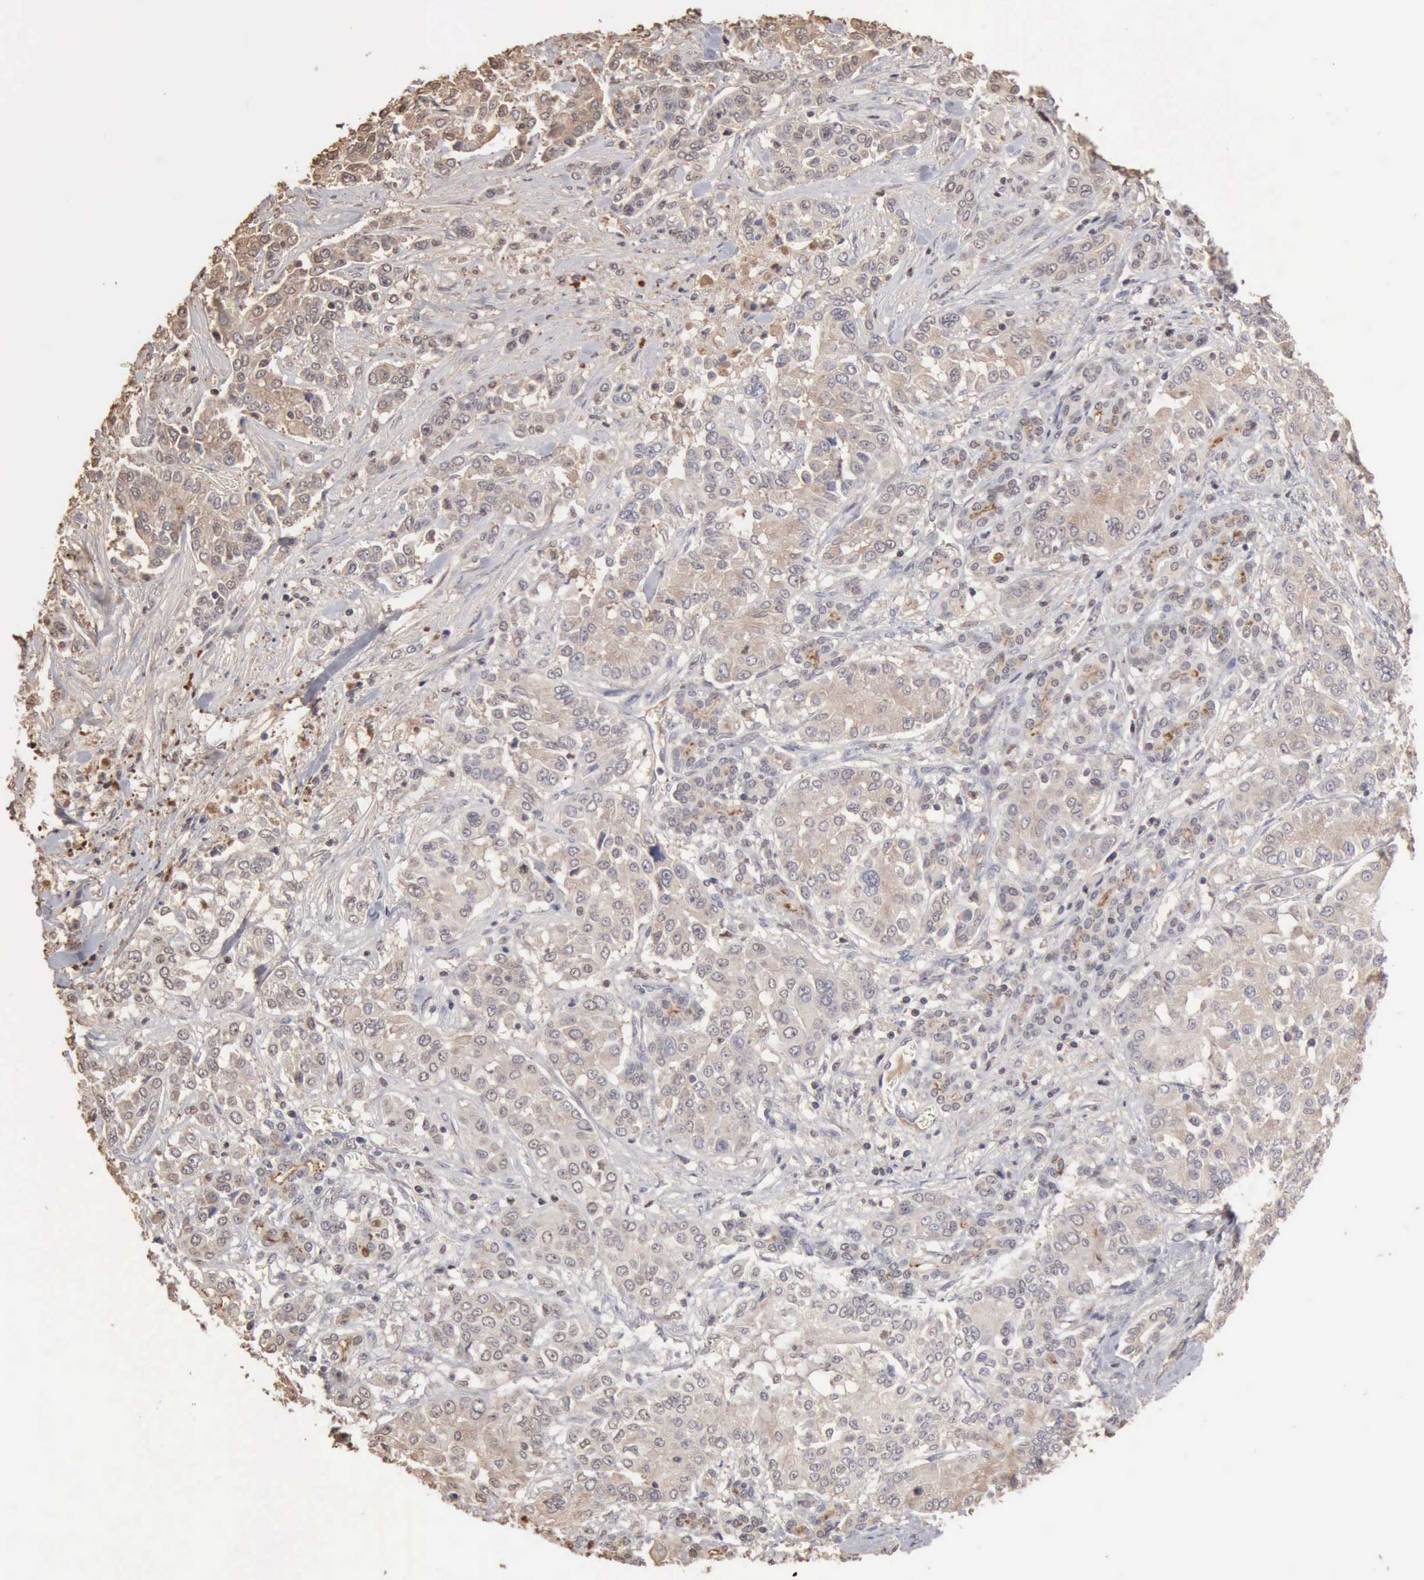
{"staining": {"intensity": "negative", "quantity": "none", "location": "none"}, "tissue": "pancreatic cancer", "cell_type": "Tumor cells", "image_type": "cancer", "snomed": [{"axis": "morphology", "description": "Adenocarcinoma, NOS"}, {"axis": "topography", "description": "Pancreas"}], "caption": "This is an immunohistochemistry (IHC) histopathology image of pancreatic cancer (adenocarcinoma). There is no expression in tumor cells.", "gene": "SERPINA1", "patient": {"sex": "female", "age": 52}}